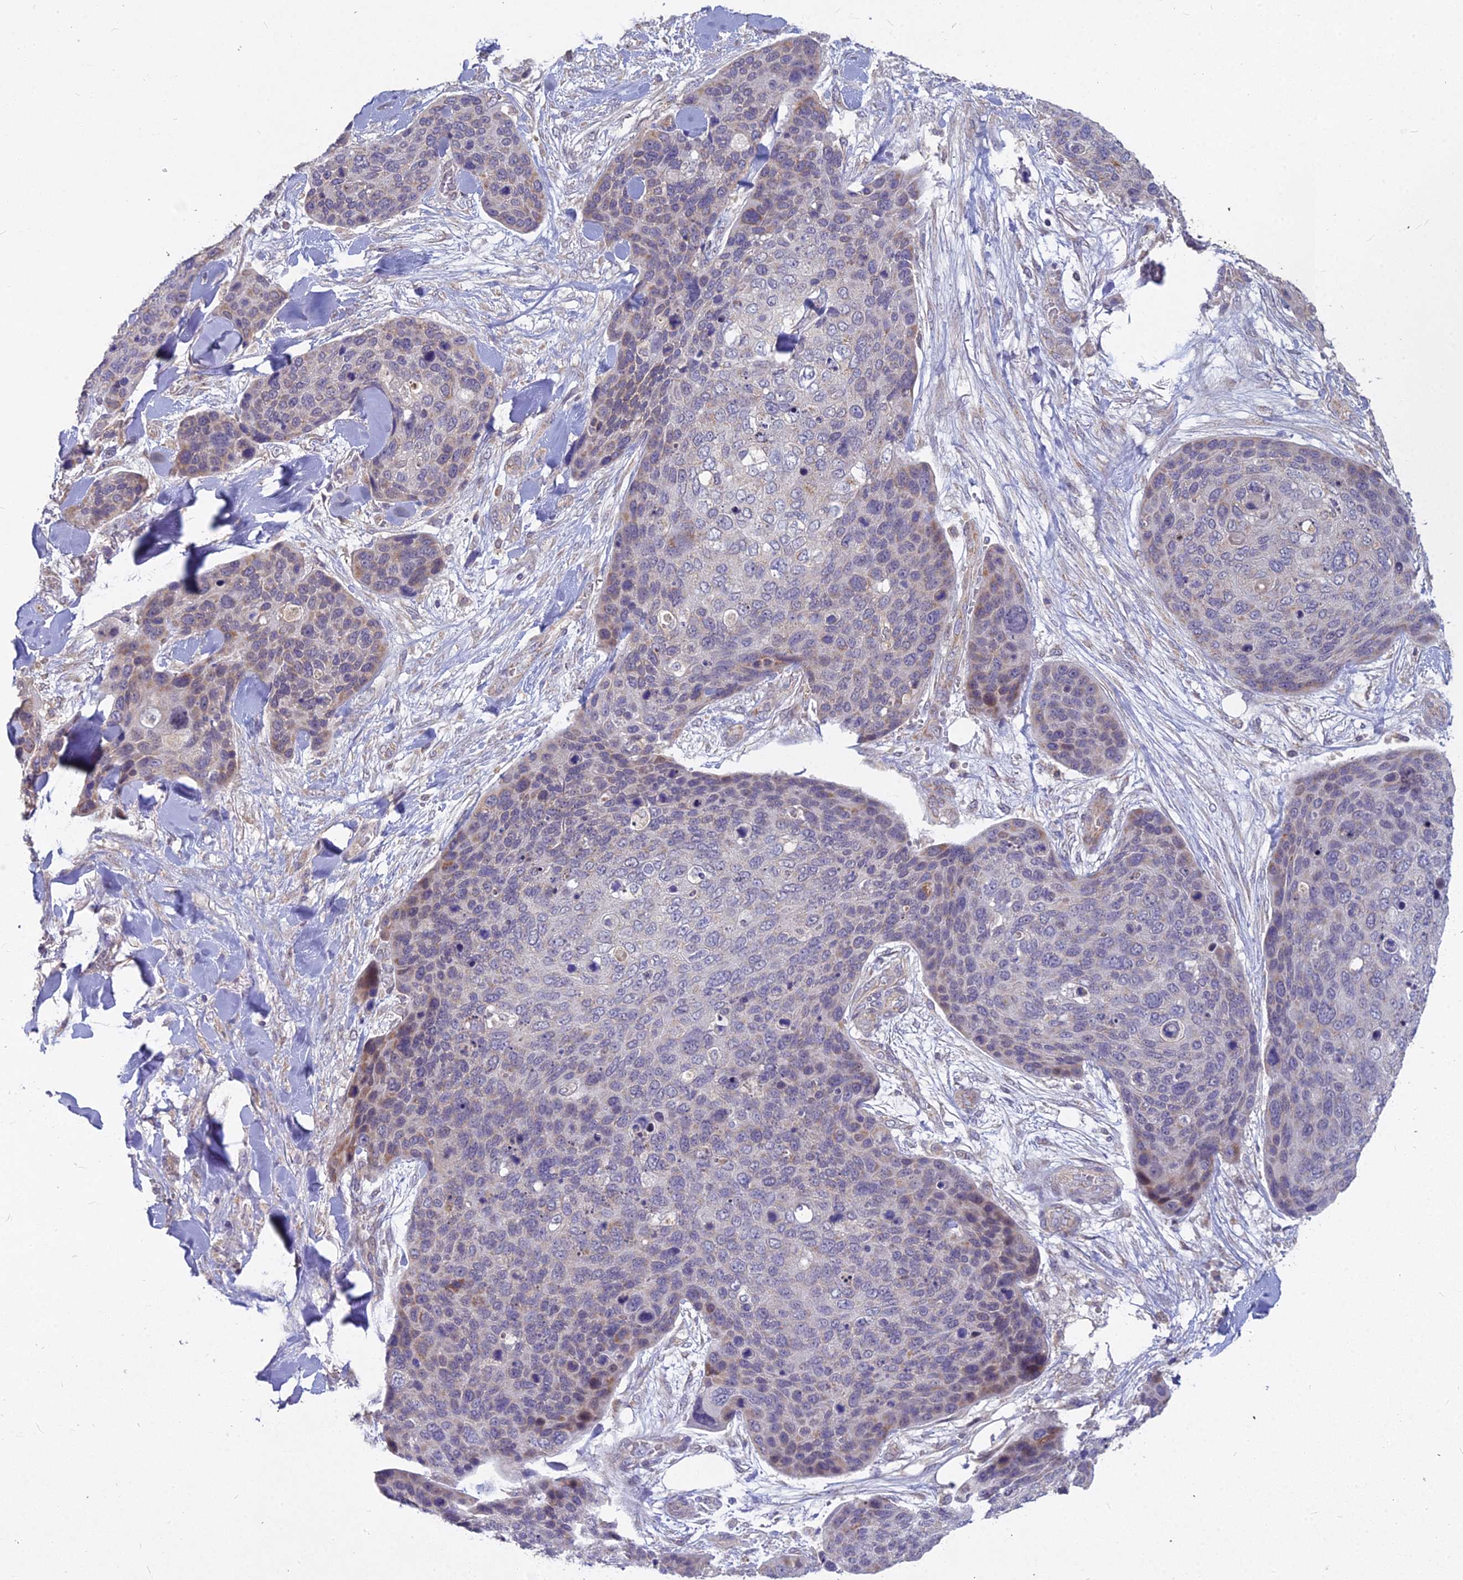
{"staining": {"intensity": "weak", "quantity": "25%-75%", "location": "cytoplasmic/membranous"}, "tissue": "skin cancer", "cell_type": "Tumor cells", "image_type": "cancer", "snomed": [{"axis": "morphology", "description": "Basal cell carcinoma"}, {"axis": "topography", "description": "Skin"}], "caption": "This image shows IHC staining of skin cancer (basal cell carcinoma), with low weak cytoplasmic/membranous expression in about 25%-75% of tumor cells.", "gene": "MICU2", "patient": {"sex": "female", "age": 74}}